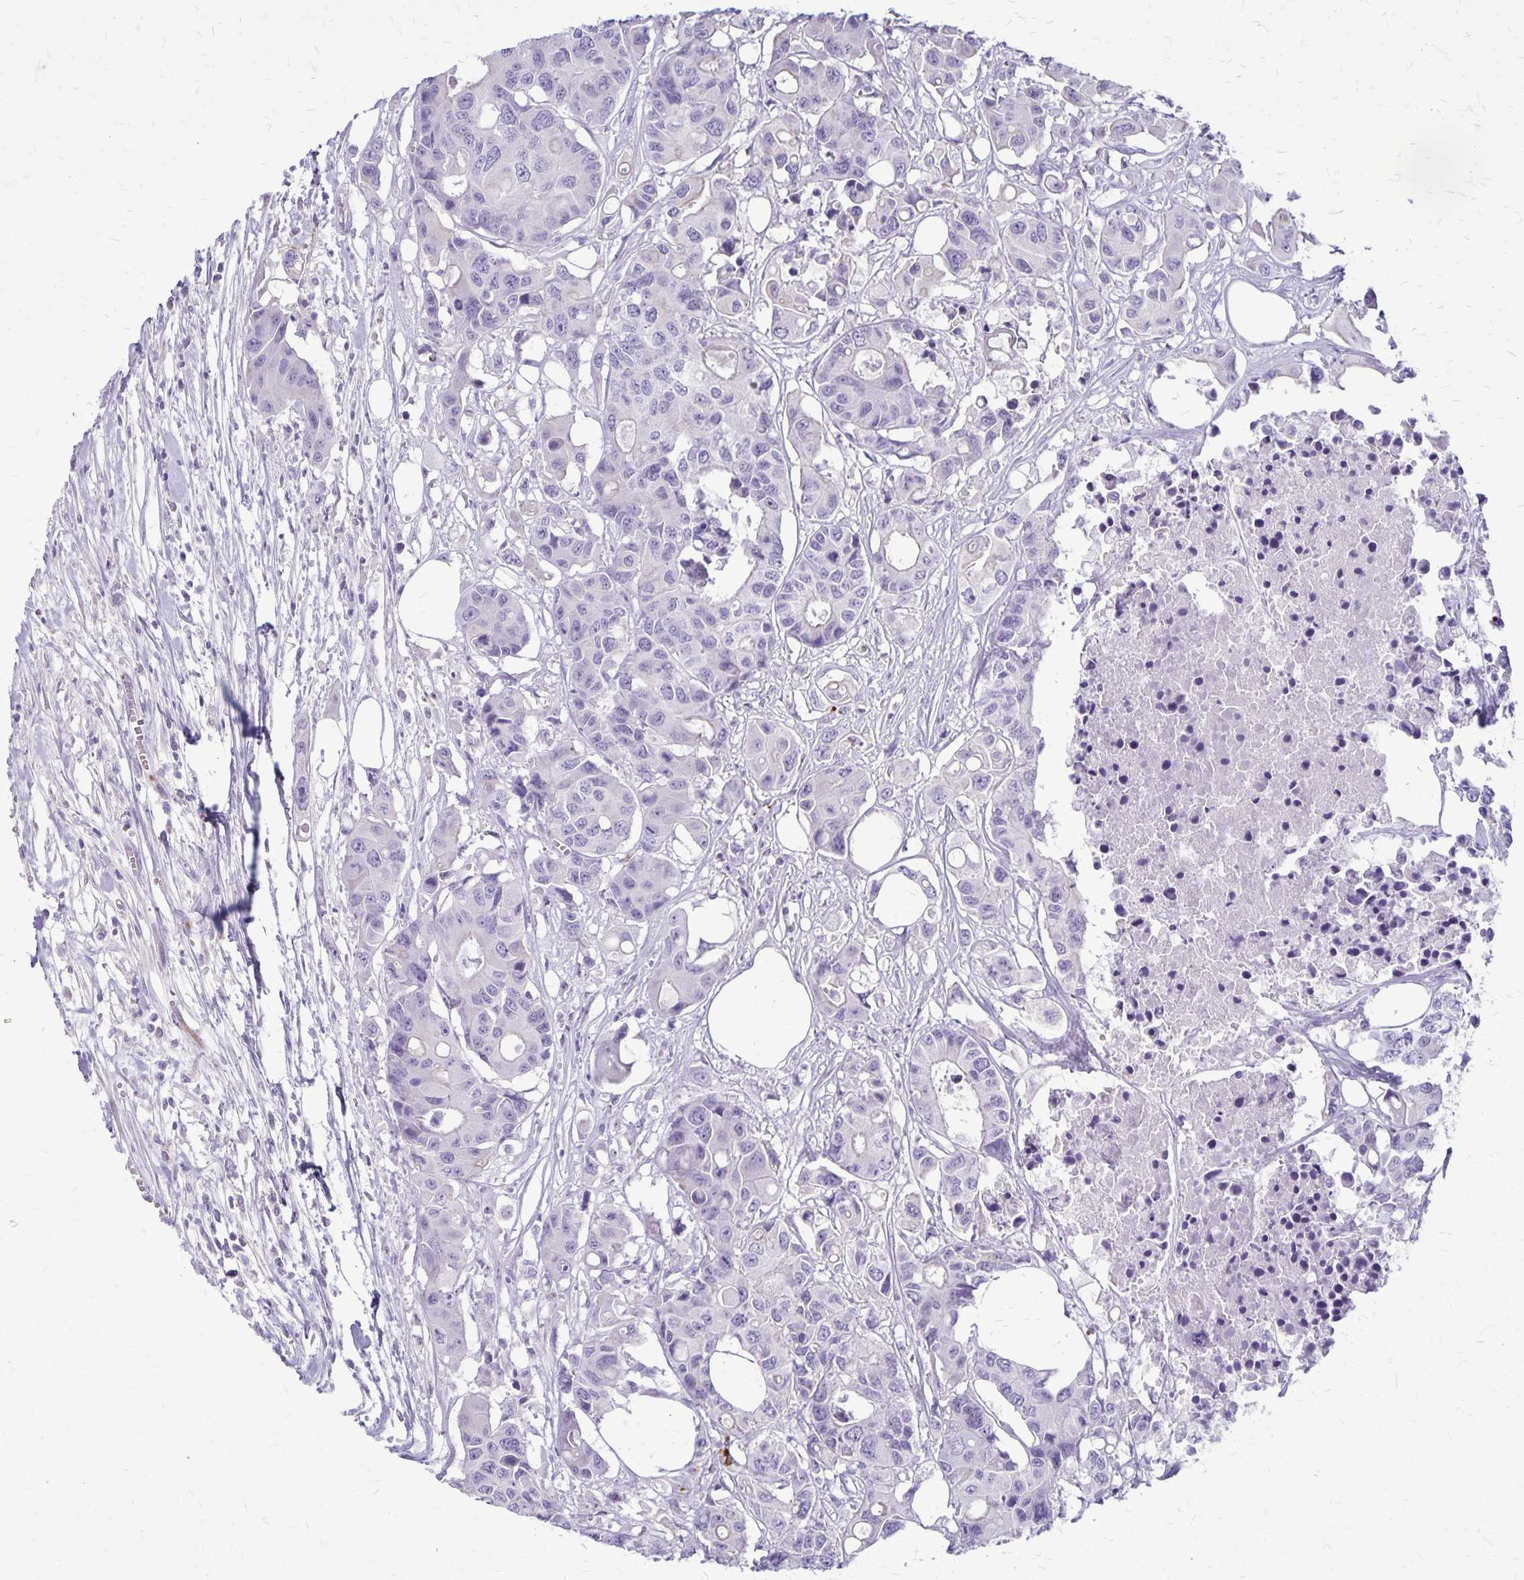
{"staining": {"intensity": "negative", "quantity": "none", "location": "none"}, "tissue": "colorectal cancer", "cell_type": "Tumor cells", "image_type": "cancer", "snomed": [{"axis": "morphology", "description": "Adenocarcinoma, NOS"}, {"axis": "topography", "description": "Colon"}], "caption": "DAB immunohistochemical staining of human colorectal cancer (adenocarcinoma) shows no significant staining in tumor cells.", "gene": "GP9", "patient": {"sex": "male", "age": 77}}